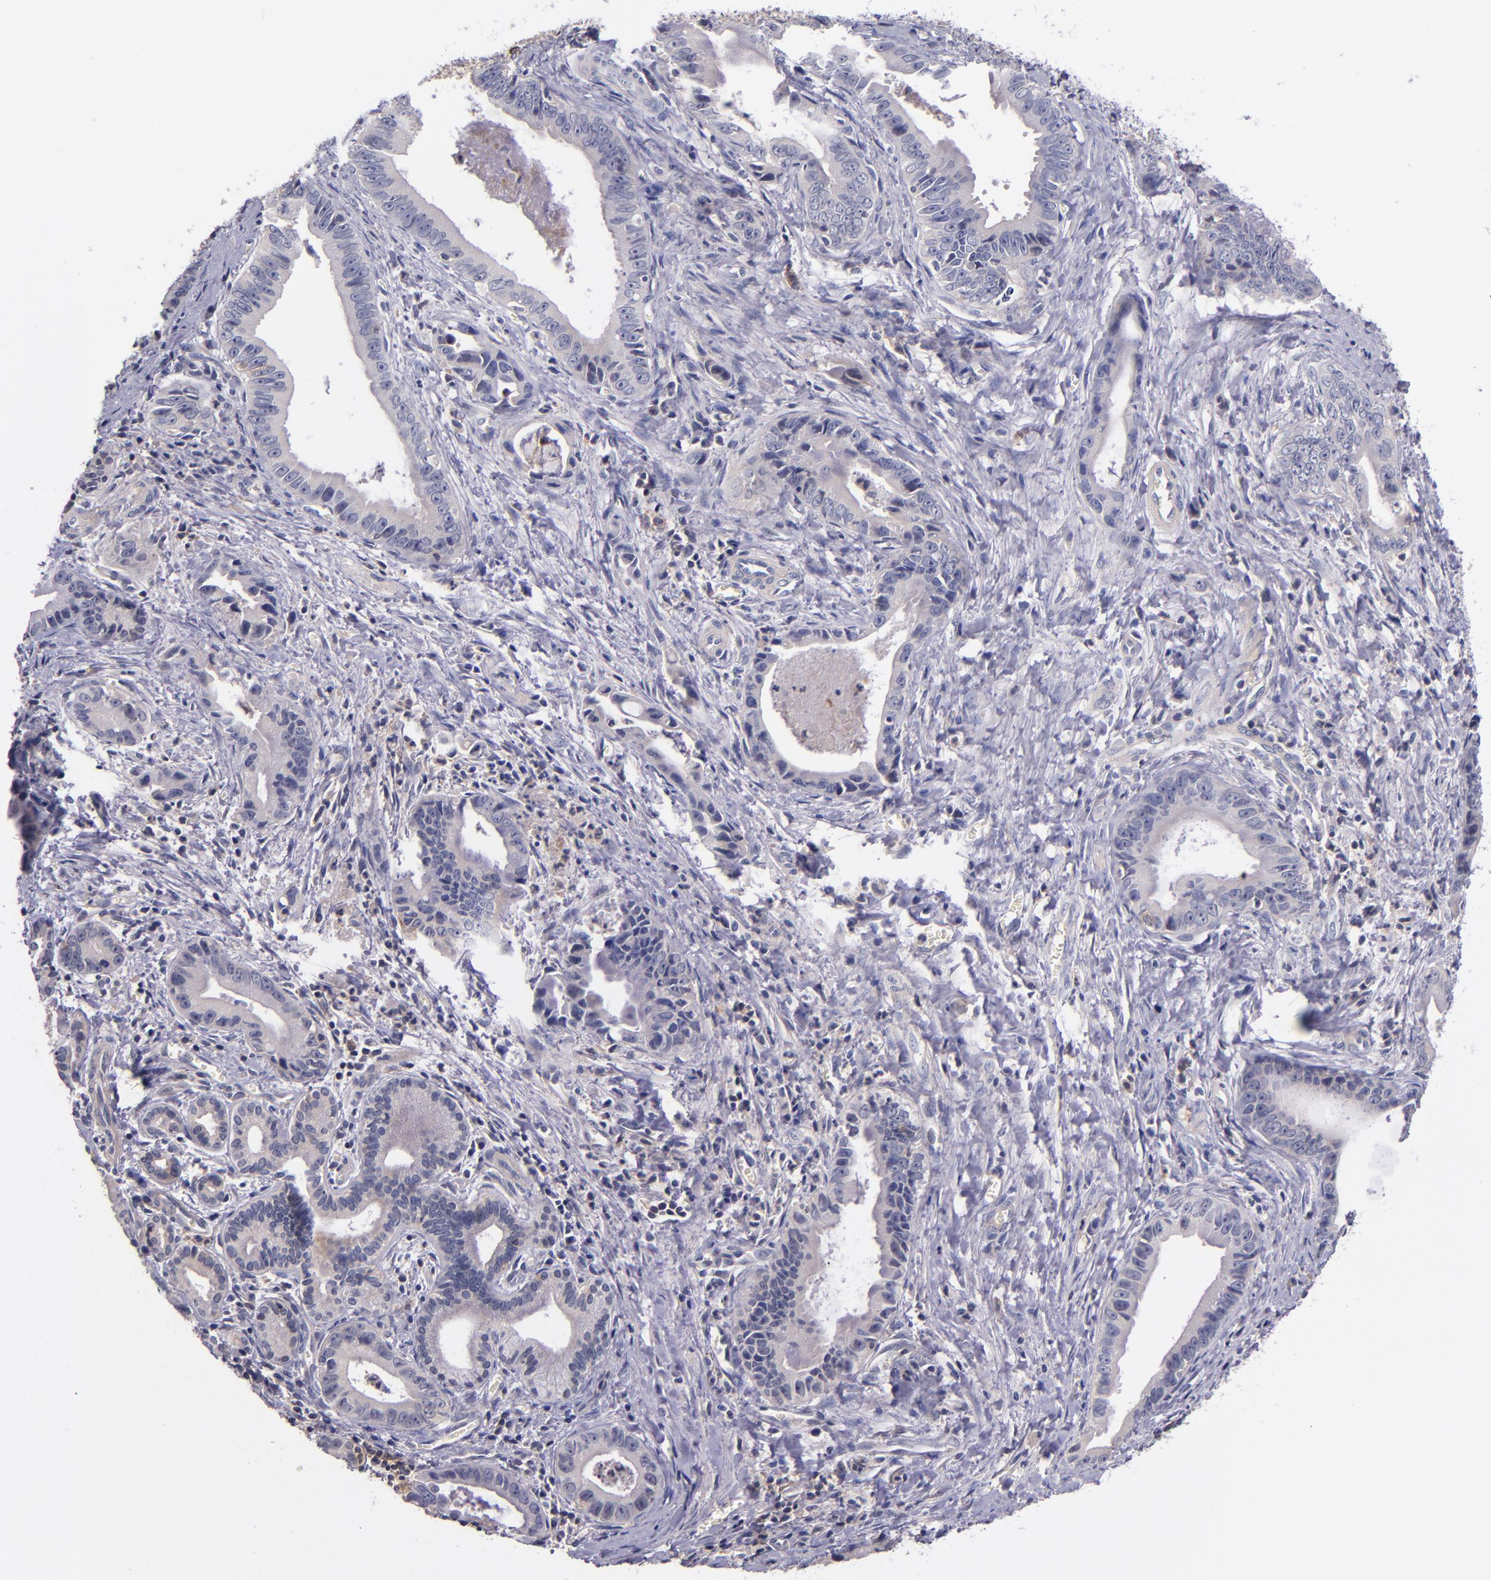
{"staining": {"intensity": "negative", "quantity": "none", "location": "none"}, "tissue": "liver cancer", "cell_type": "Tumor cells", "image_type": "cancer", "snomed": [{"axis": "morphology", "description": "Cholangiocarcinoma"}, {"axis": "topography", "description": "Liver"}], "caption": "Immunohistochemistry micrograph of human liver cancer stained for a protein (brown), which reveals no staining in tumor cells.", "gene": "RBP4", "patient": {"sex": "female", "age": 55}}